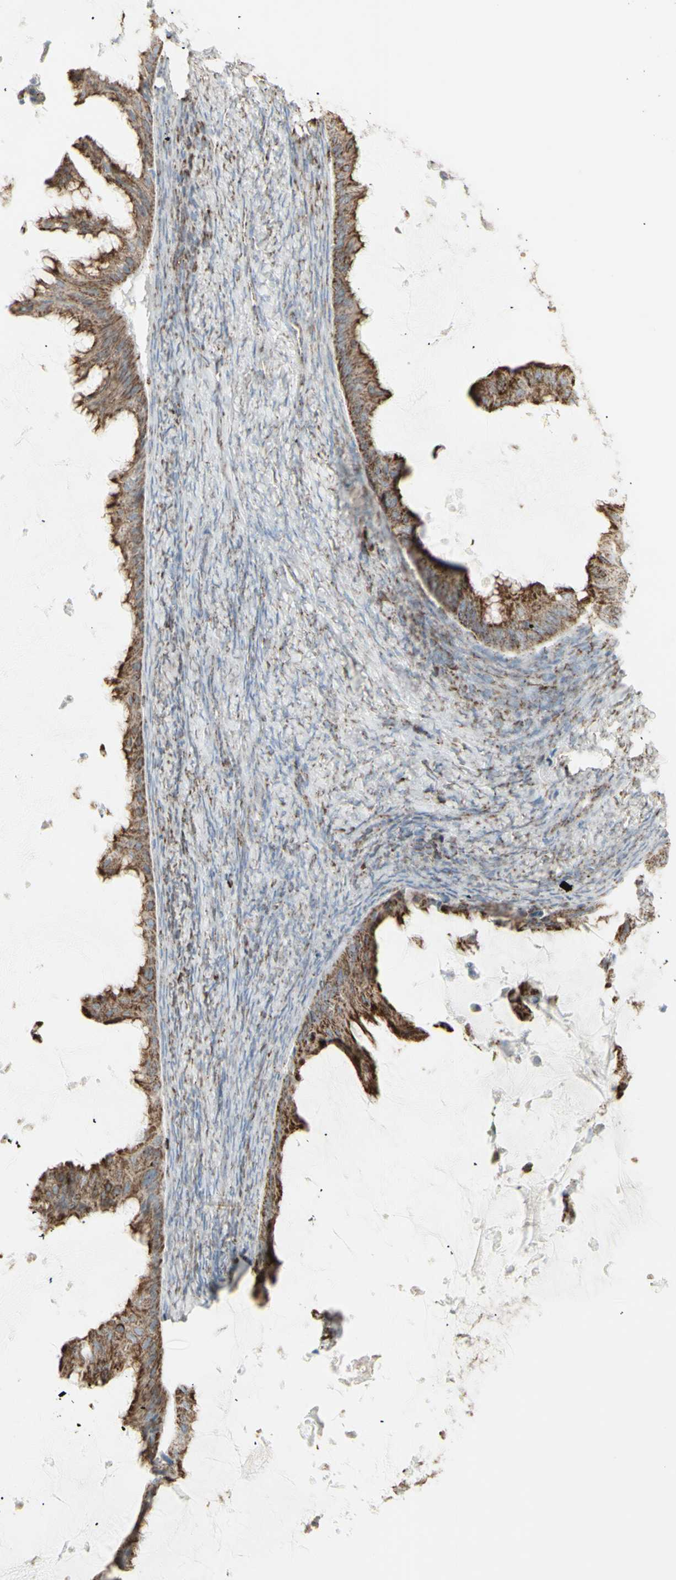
{"staining": {"intensity": "moderate", "quantity": ">75%", "location": "cytoplasmic/membranous"}, "tissue": "ovarian cancer", "cell_type": "Tumor cells", "image_type": "cancer", "snomed": [{"axis": "morphology", "description": "Cystadenocarcinoma, mucinous, NOS"}, {"axis": "topography", "description": "Ovary"}], "caption": "Brown immunohistochemical staining in ovarian cancer (mucinous cystadenocarcinoma) demonstrates moderate cytoplasmic/membranous staining in about >75% of tumor cells.", "gene": "PLGRKT", "patient": {"sex": "female", "age": 61}}